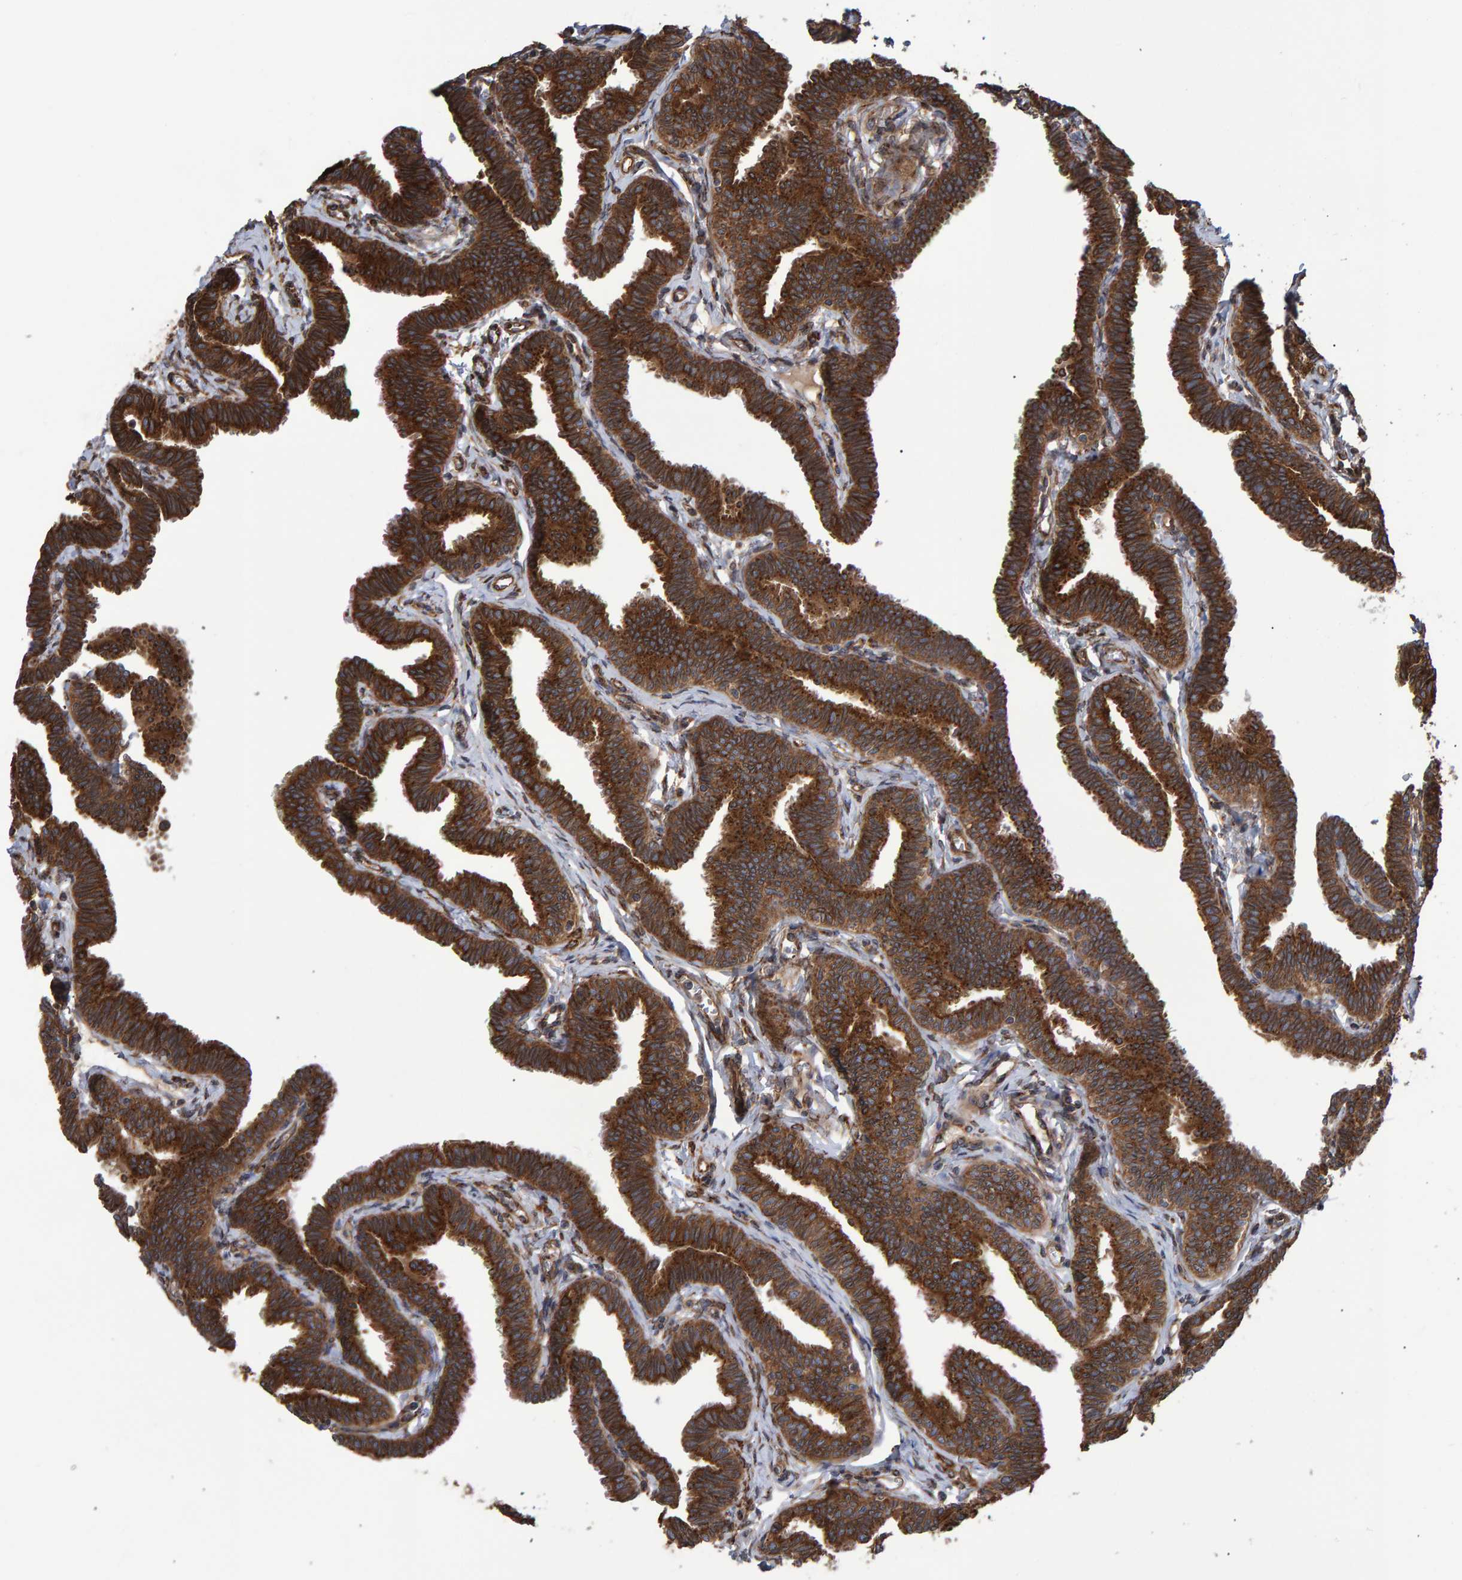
{"staining": {"intensity": "strong", "quantity": ">75%", "location": "cytoplasmic/membranous"}, "tissue": "fallopian tube", "cell_type": "Glandular cells", "image_type": "normal", "snomed": [{"axis": "morphology", "description": "Normal tissue, NOS"}, {"axis": "topography", "description": "Fallopian tube"}, {"axis": "topography", "description": "Ovary"}], "caption": "Fallopian tube stained with DAB IHC exhibits high levels of strong cytoplasmic/membranous staining in approximately >75% of glandular cells. The protein is shown in brown color, while the nuclei are stained blue.", "gene": "FAM117A", "patient": {"sex": "female", "age": 23}}